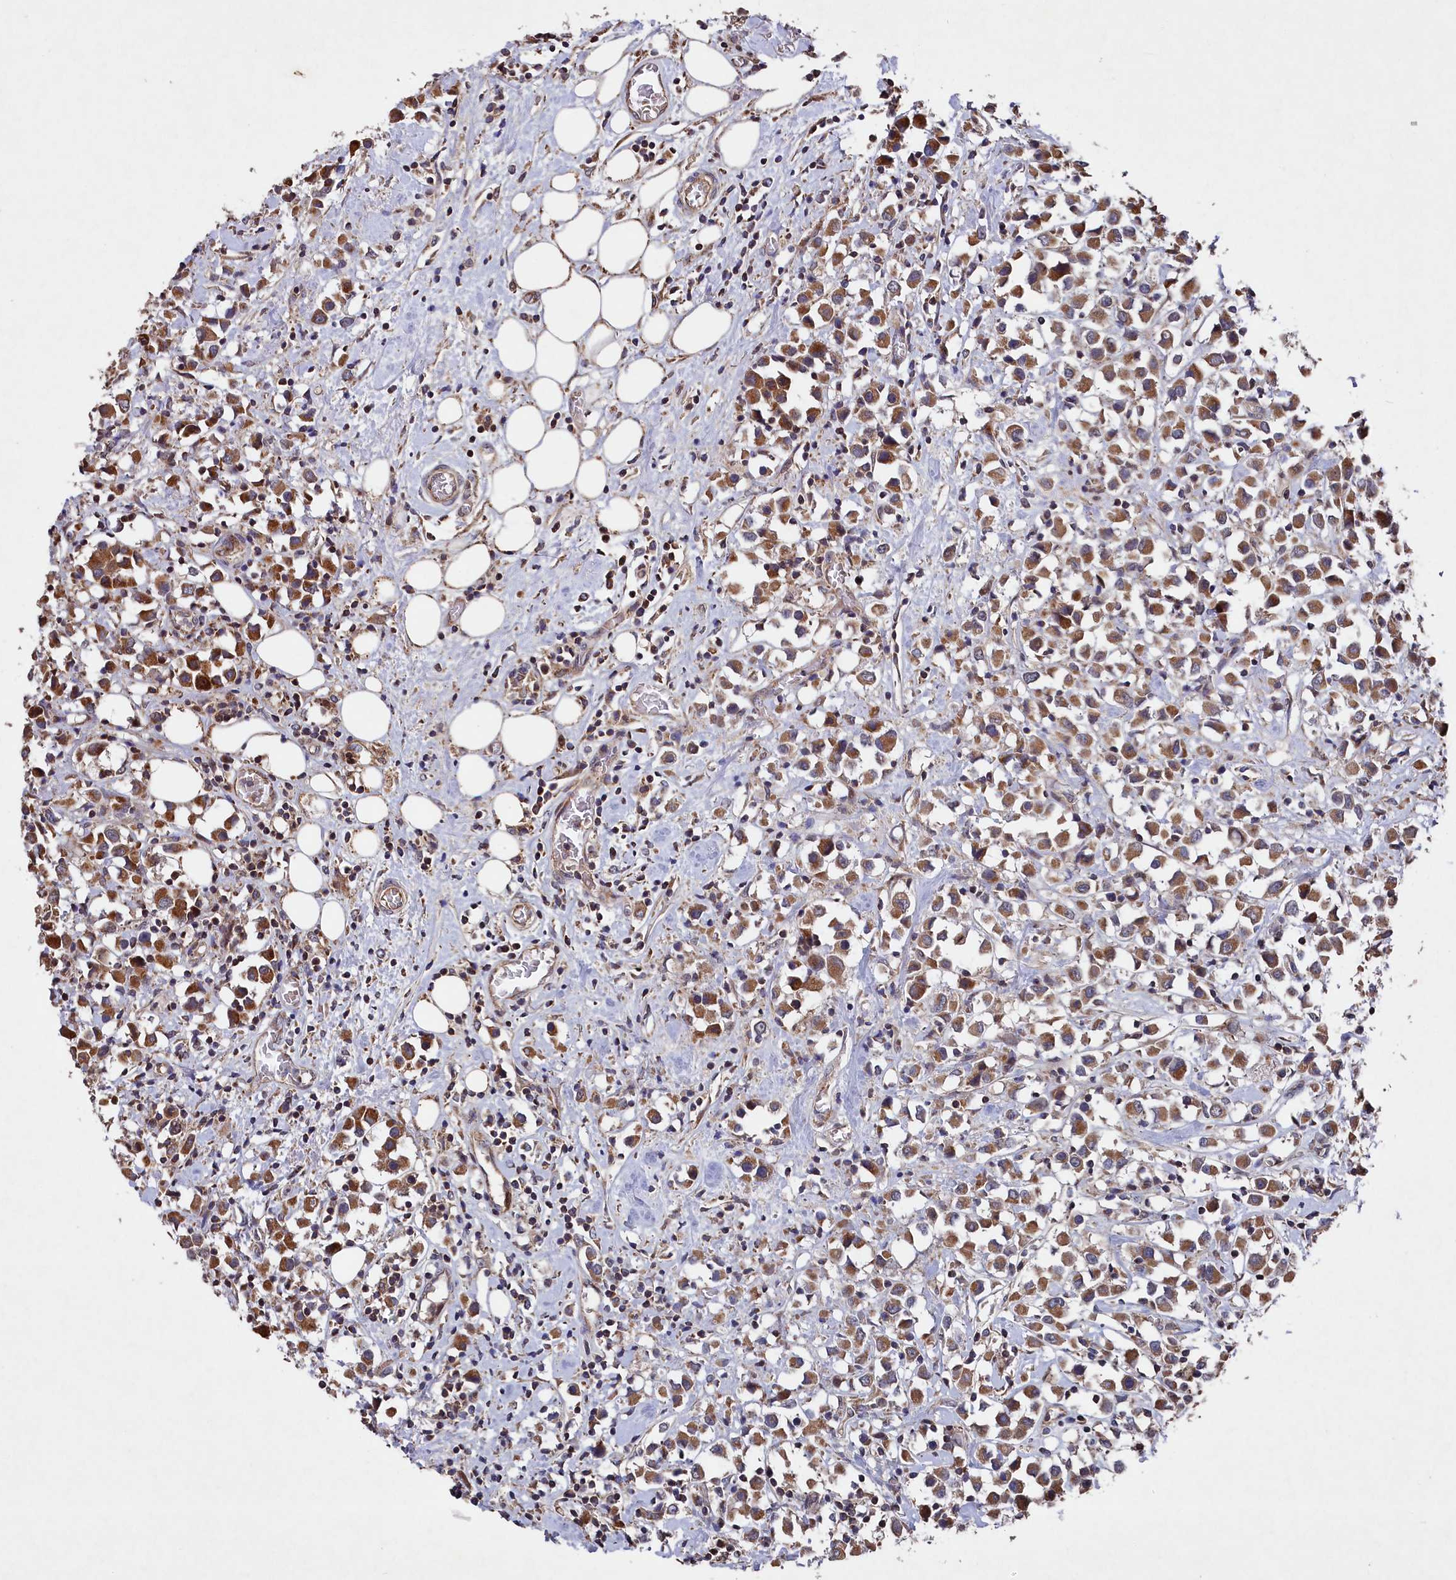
{"staining": {"intensity": "moderate", "quantity": ">75%", "location": "cytoplasmic/membranous"}, "tissue": "breast cancer", "cell_type": "Tumor cells", "image_type": "cancer", "snomed": [{"axis": "morphology", "description": "Duct carcinoma"}, {"axis": "topography", "description": "Breast"}], "caption": "Moderate cytoplasmic/membranous positivity is seen in approximately >75% of tumor cells in breast invasive ductal carcinoma. (Brightfield microscopy of DAB IHC at high magnification).", "gene": "SUPV3L1", "patient": {"sex": "female", "age": 61}}